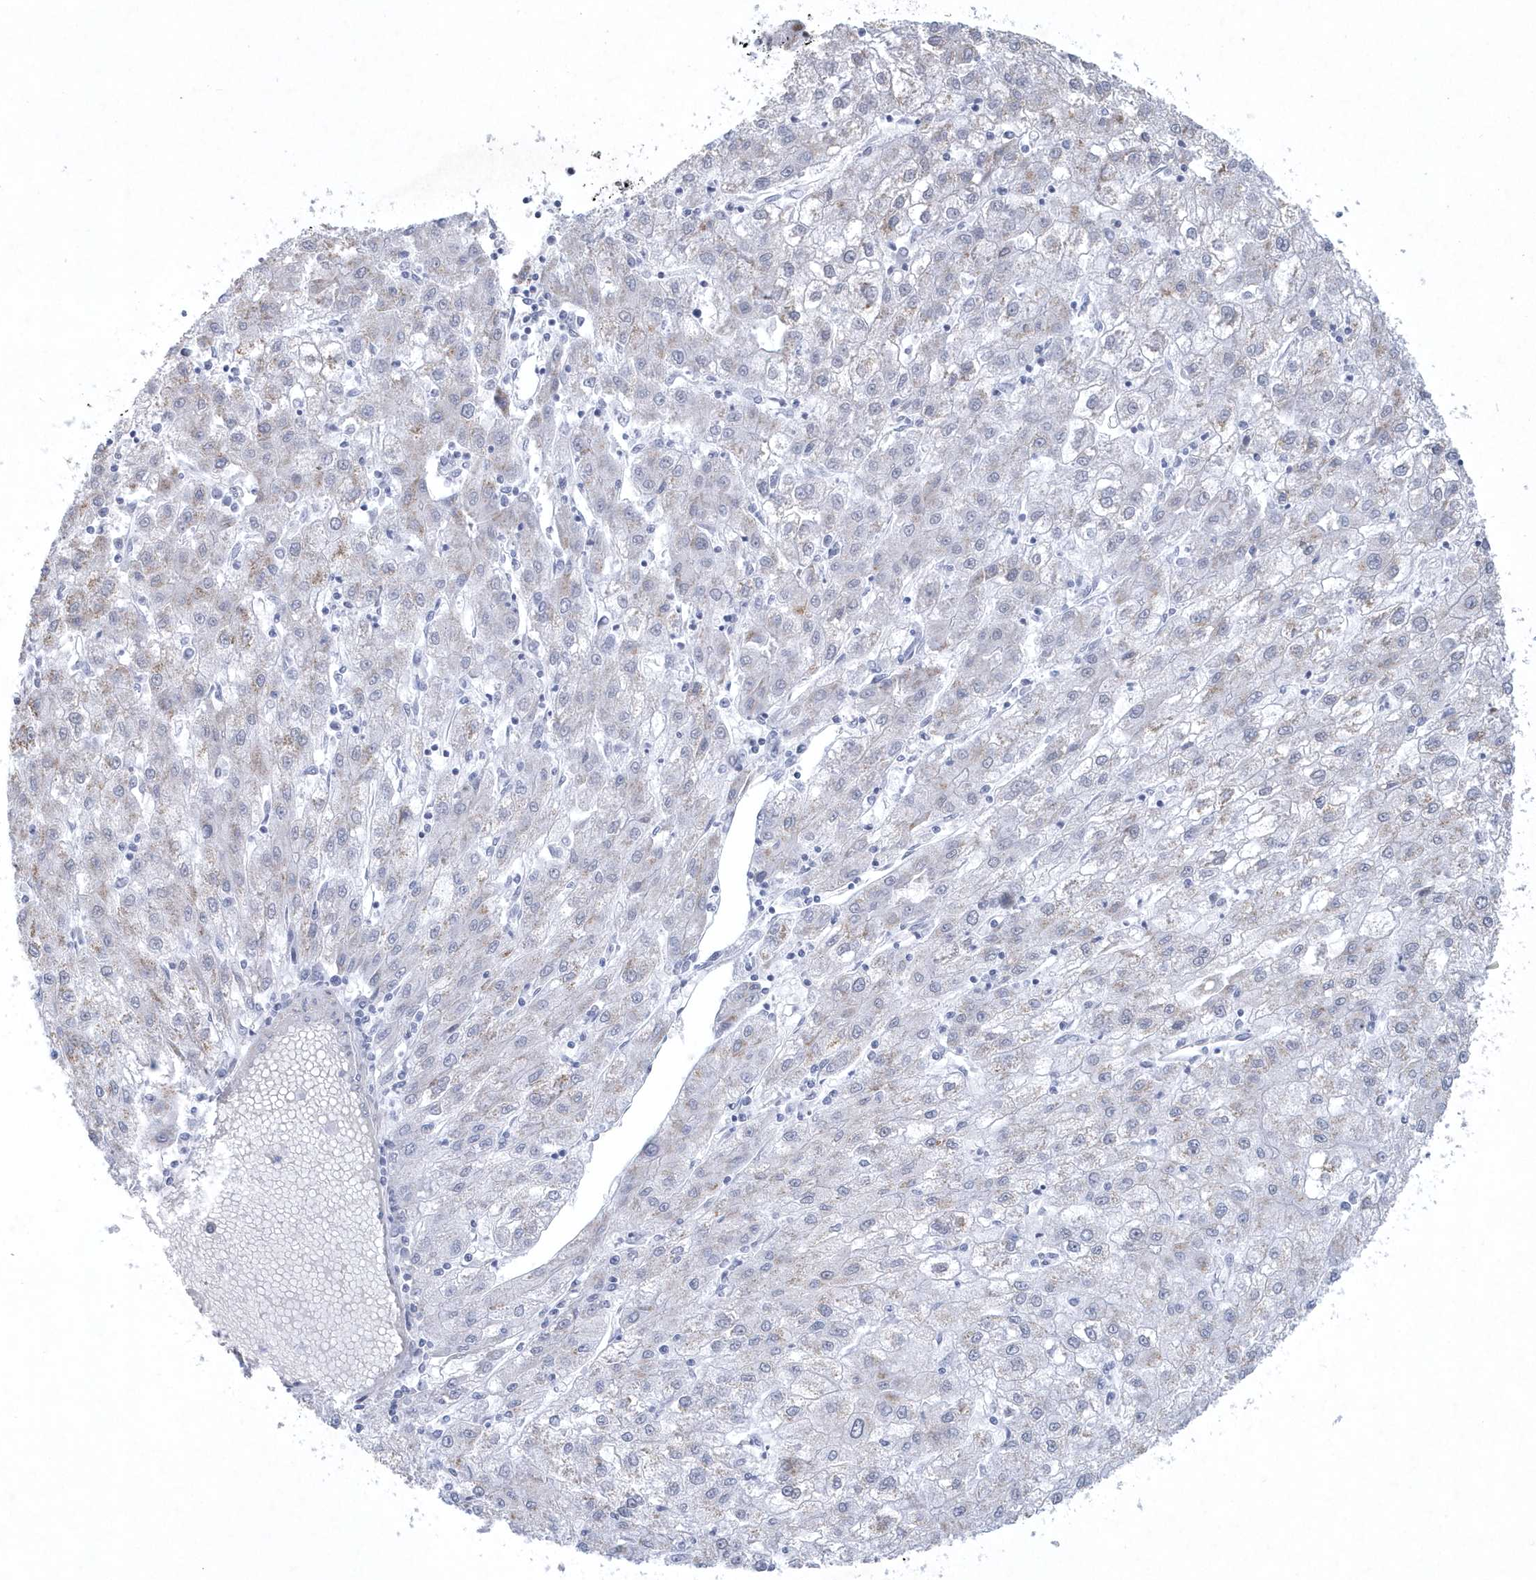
{"staining": {"intensity": "negative", "quantity": "none", "location": "none"}, "tissue": "liver cancer", "cell_type": "Tumor cells", "image_type": "cancer", "snomed": [{"axis": "morphology", "description": "Carcinoma, Hepatocellular, NOS"}, {"axis": "topography", "description": "Liver"}], "caption": "Tumor cells are negative for protein expression in human liver cancer.", "gene": "DCLRE1A", "patient": {"sex": "male", "age": 72}}